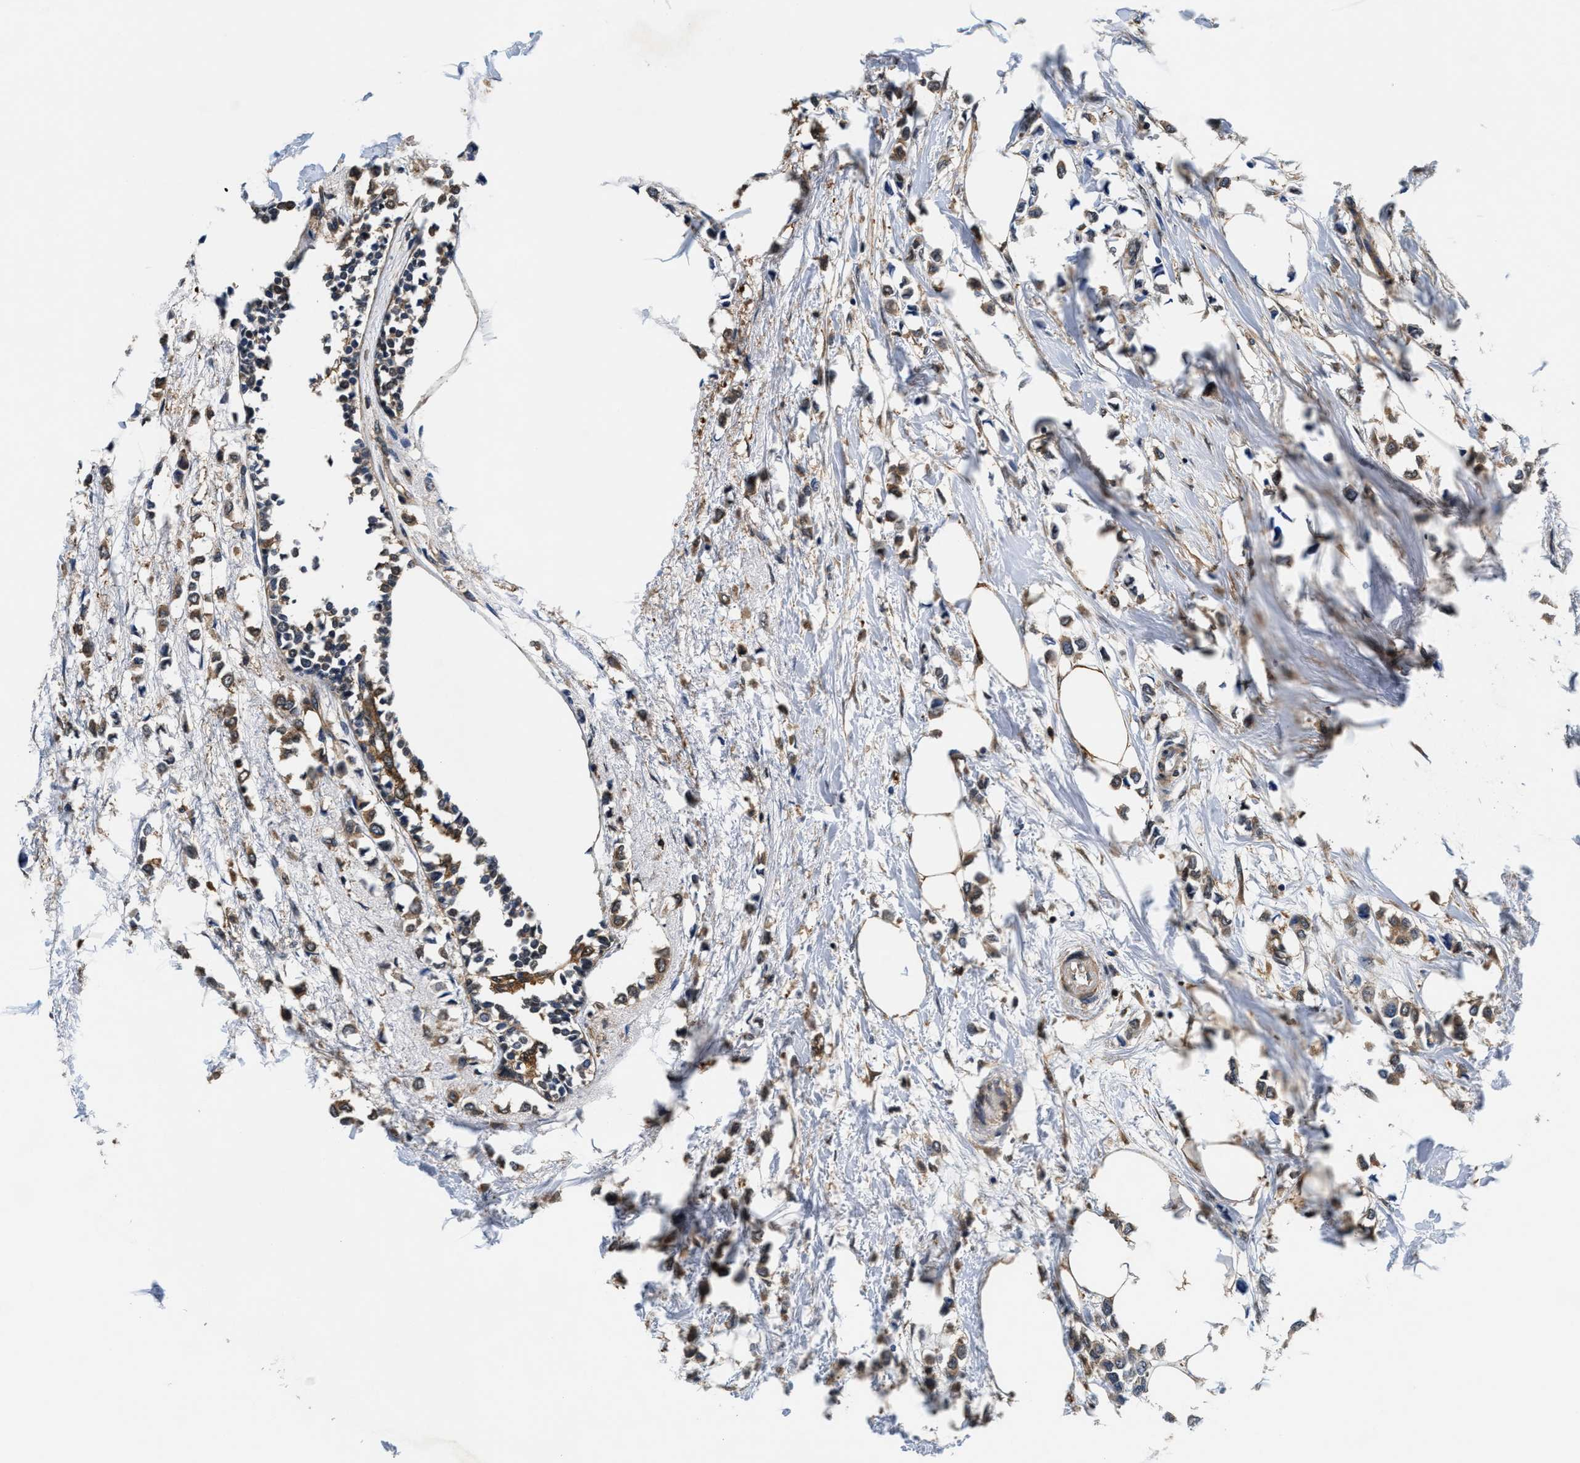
{"staining": {"intensity": "moderate", "quantity": ">75%", "location": "cytoplasmic/membranous"}, "tissue": "breast cancer", "cell_type": "Tumor cells", "image_type": "cancer", "snomed": [{"axis": "morphology", "description": "Lobular carcinoma"}, {"axis": "topography", "description": "Breast"}], "caption": "Human breast cancer stained with a protein marker displays moderate staining in tumor cells.", "gene": "PHPT1", "patient": {"sex": "female", "age": 51}}